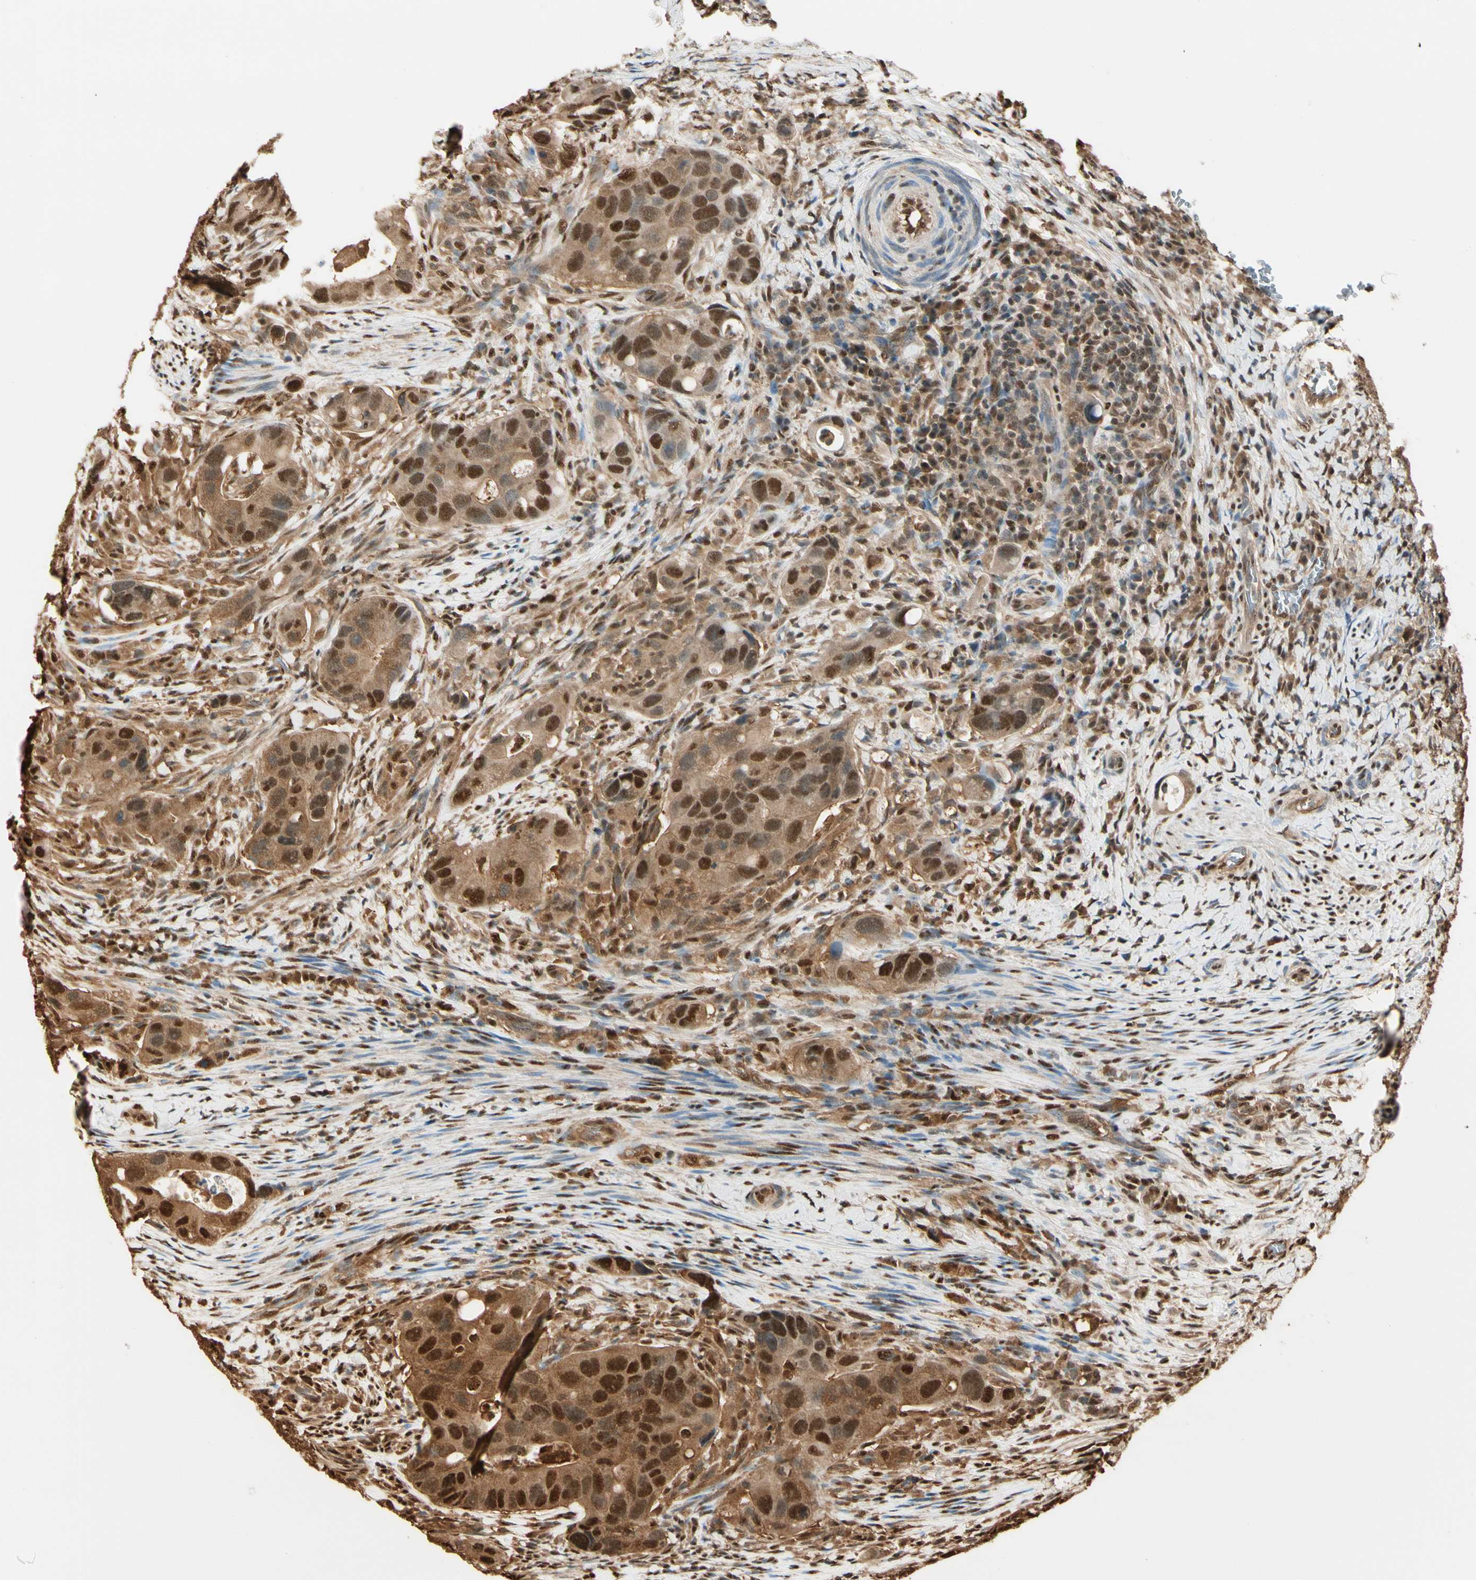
{"staining": {"intensity": "moderate", "quantity": ">75%", "location": "cytoplasmic/membranous,nuclear"}, "tissue": "colorectal cancer", "cell_type": "Tumor cells", "image_type": "cancer", "snomed": [{"axis": "morphology", "description": "Adenocarcinoma, NOS"}, {"axis": "topography", "description": "Rectum"}], "caption": "There is medium levels of moderate cytoplasmic/membranous and nuclear positivity in tumor cells of colorectal cancer (adenocarcinoma), as demonstrated by immunohistochemical staining (brown color).", "gene": "PNCK", "patient": {"sex": "female", "age": 57}}